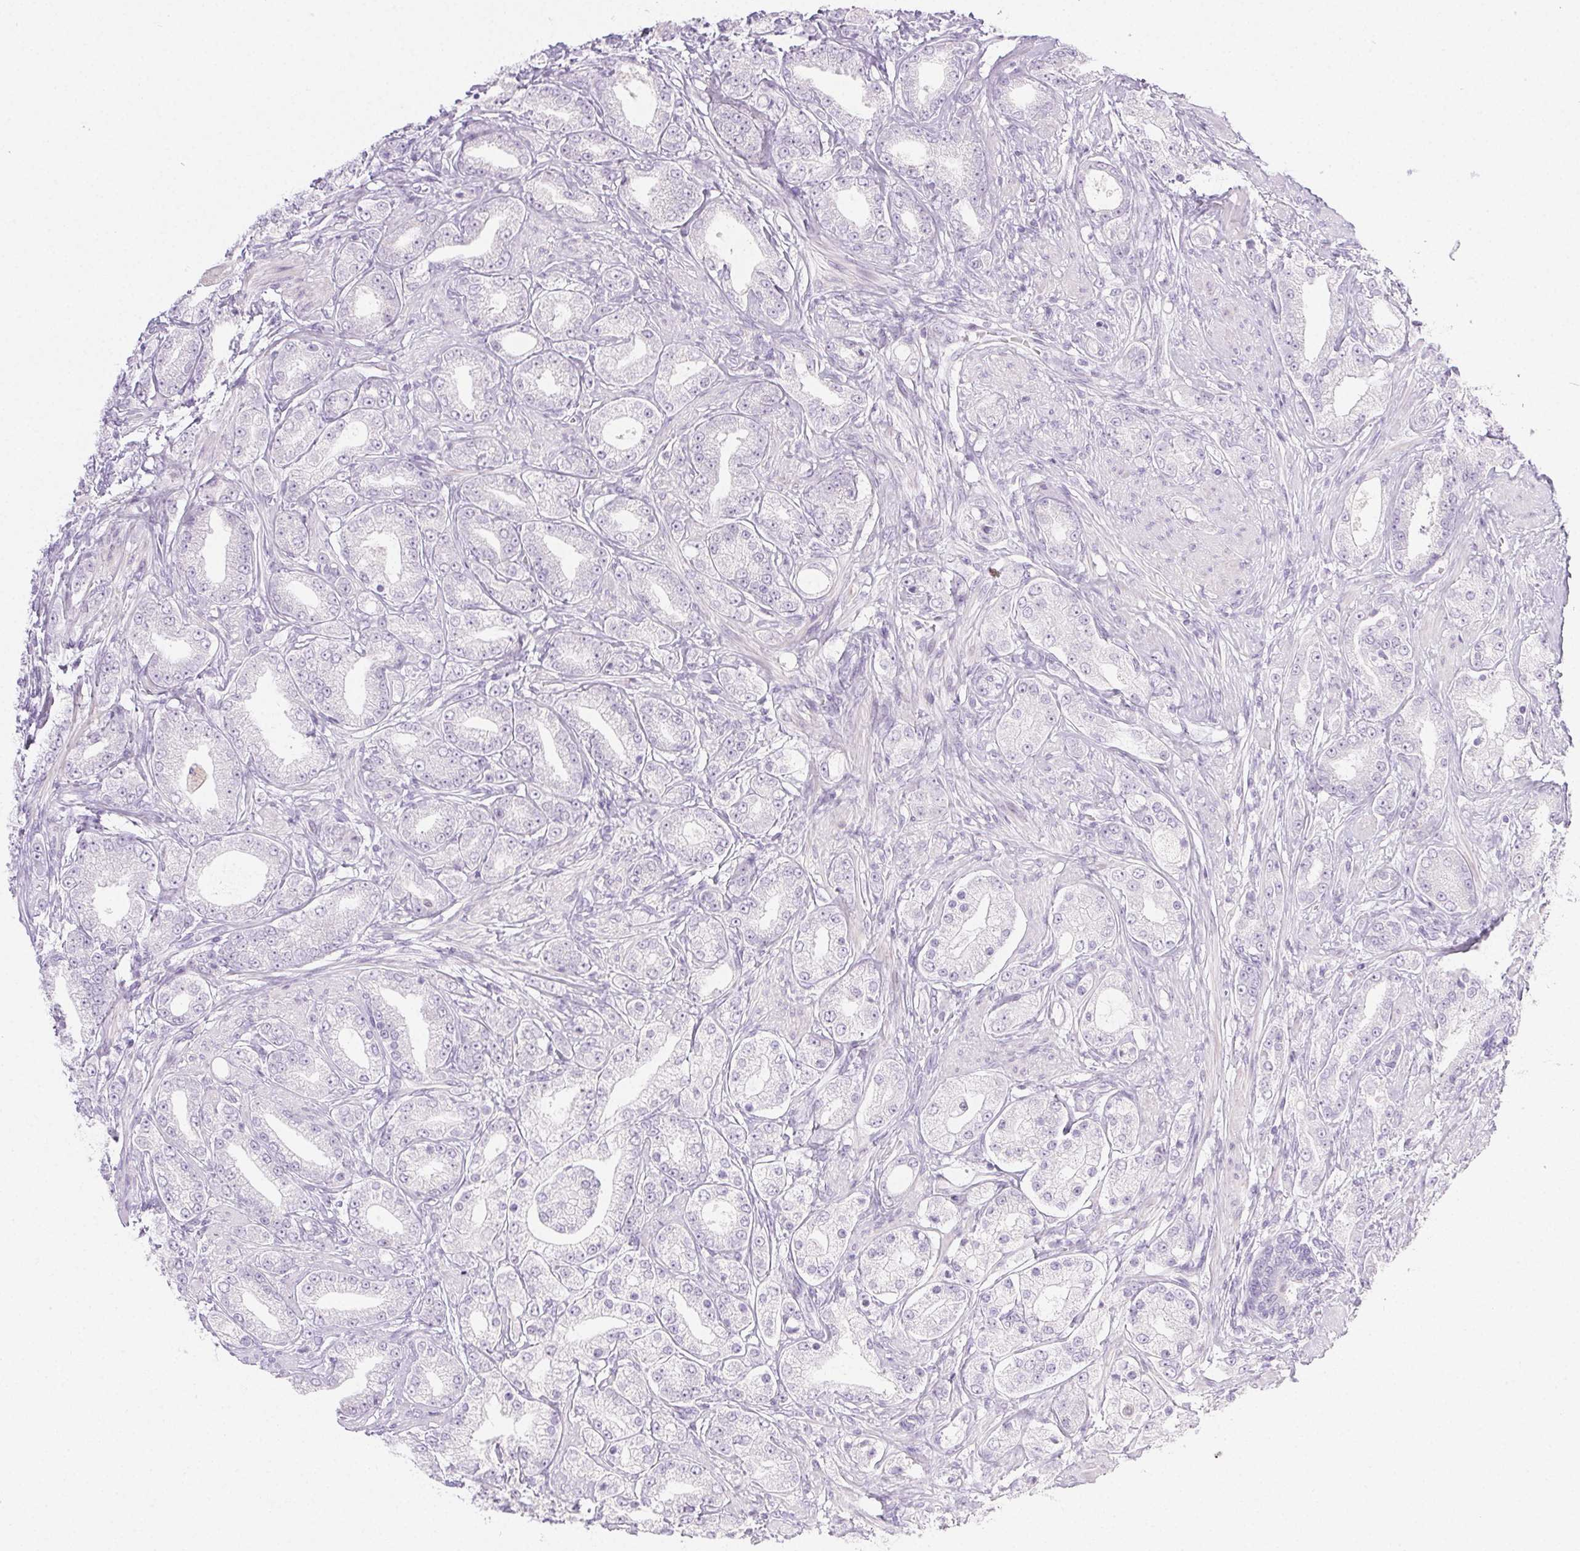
{"staining": {"intensity": "negative", "quantity": "none", "location": "none"}, "tissue": "prostate cancer", "cell_type": "Tumor cells", "image_type": "cancer", "snomed": [{"axis": "morphology", "description": "Adenocarcinoma, High grade"}, {"axis": "topography", "description": "Prostate"}], "caption": "Histopathology image shows no significant protein expression in tumor cells of prostate cancer.", "gene": "PI3", "patient": {"sex": "male", "age": 67}}